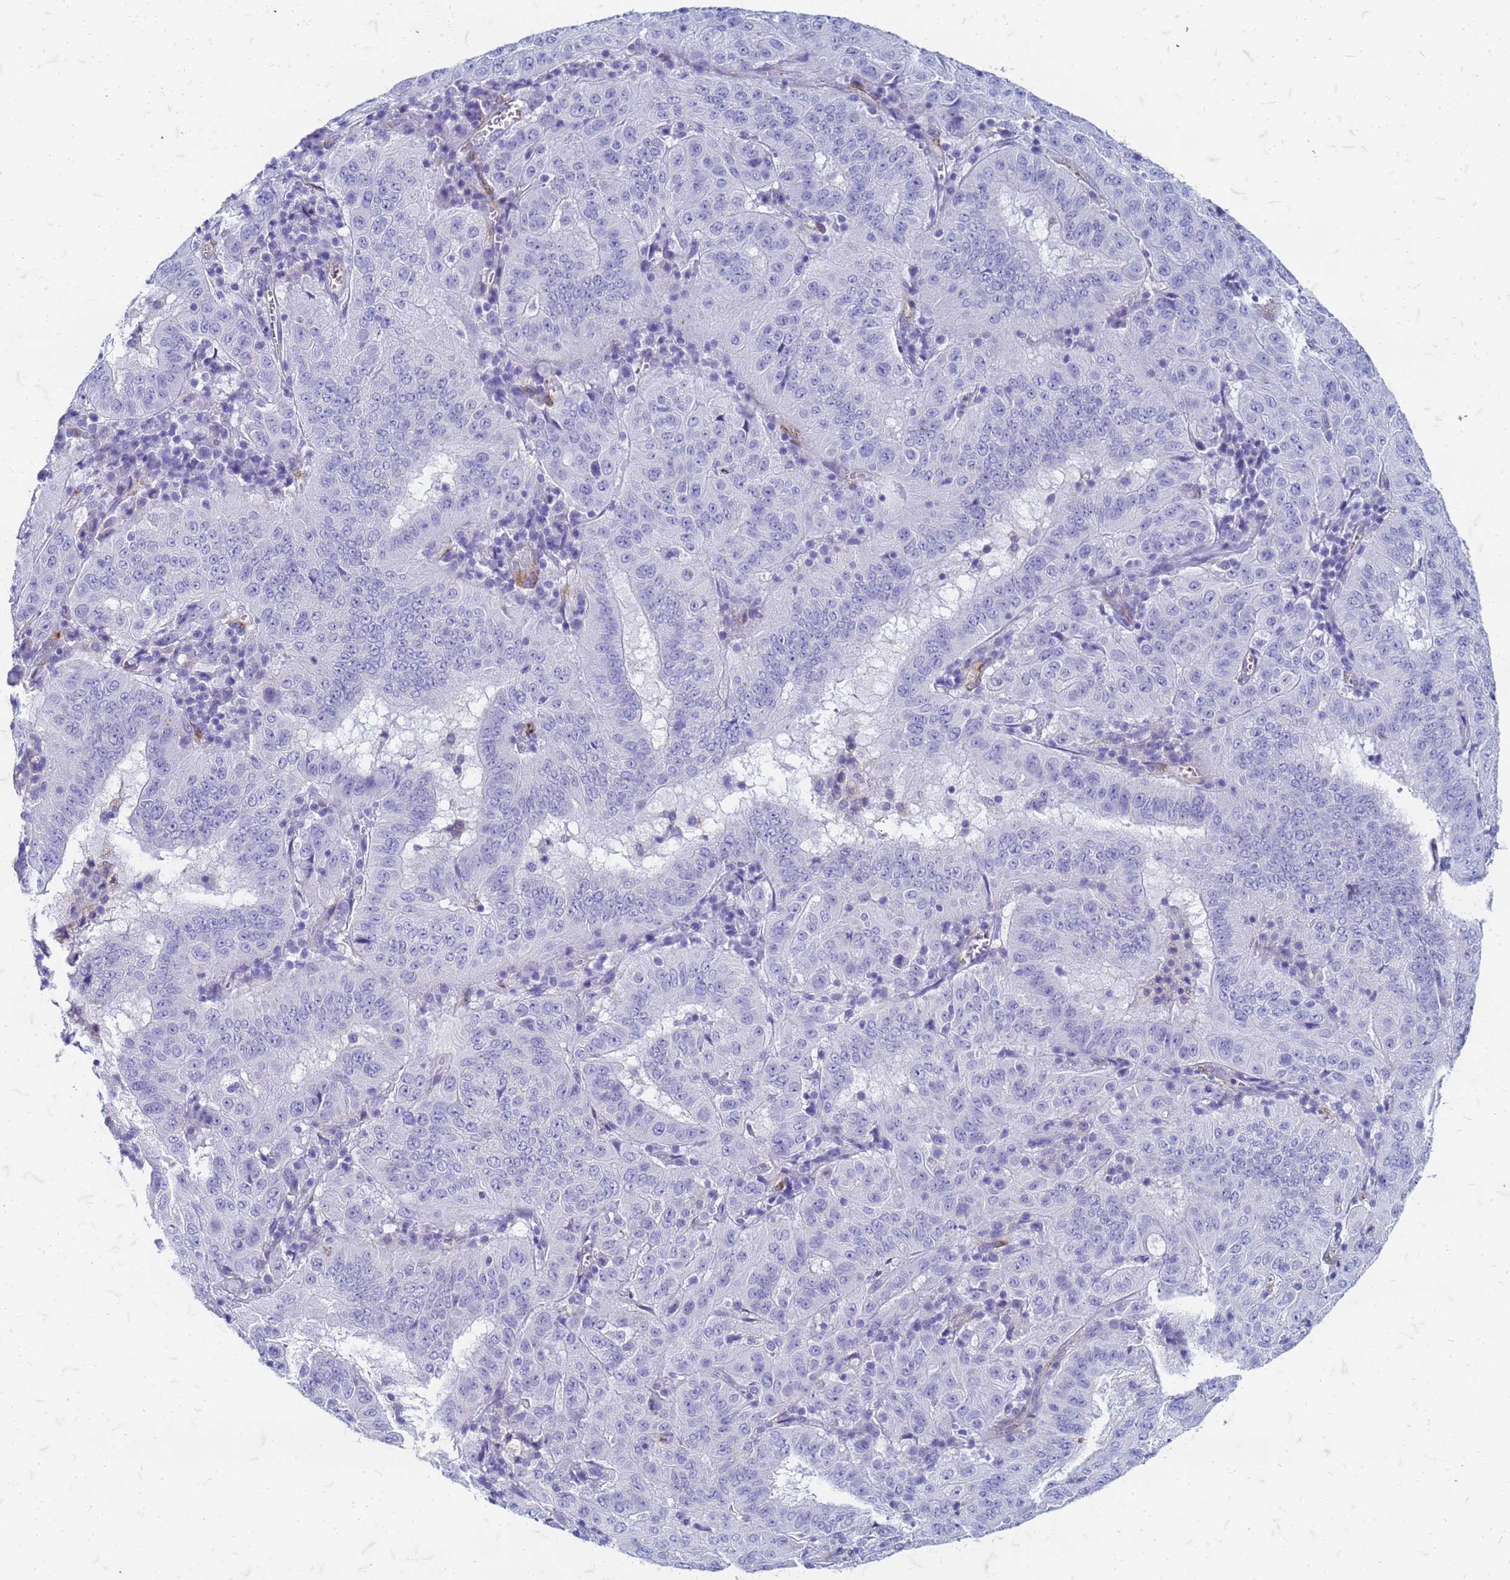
{"staining": {"intensity": "negative", "quantity": "none", "location": "none"}, "tissue": "pancreatic cancer", "cell_type": "Tumor cells", "image_type": "cancer", "snomed": [{"axis": "morphology", "description": "Adenocarcinoma, NOS"}, {"axis": "topography", "description": "Pancreas"}], "caption": "This is an IHC photomicrograph of human pancreatic cancer (adenocarcinoma). There is no staining in tumor cells.", "gene": "TRIM64B", "patient": {"sex": "male", "age": 63}}